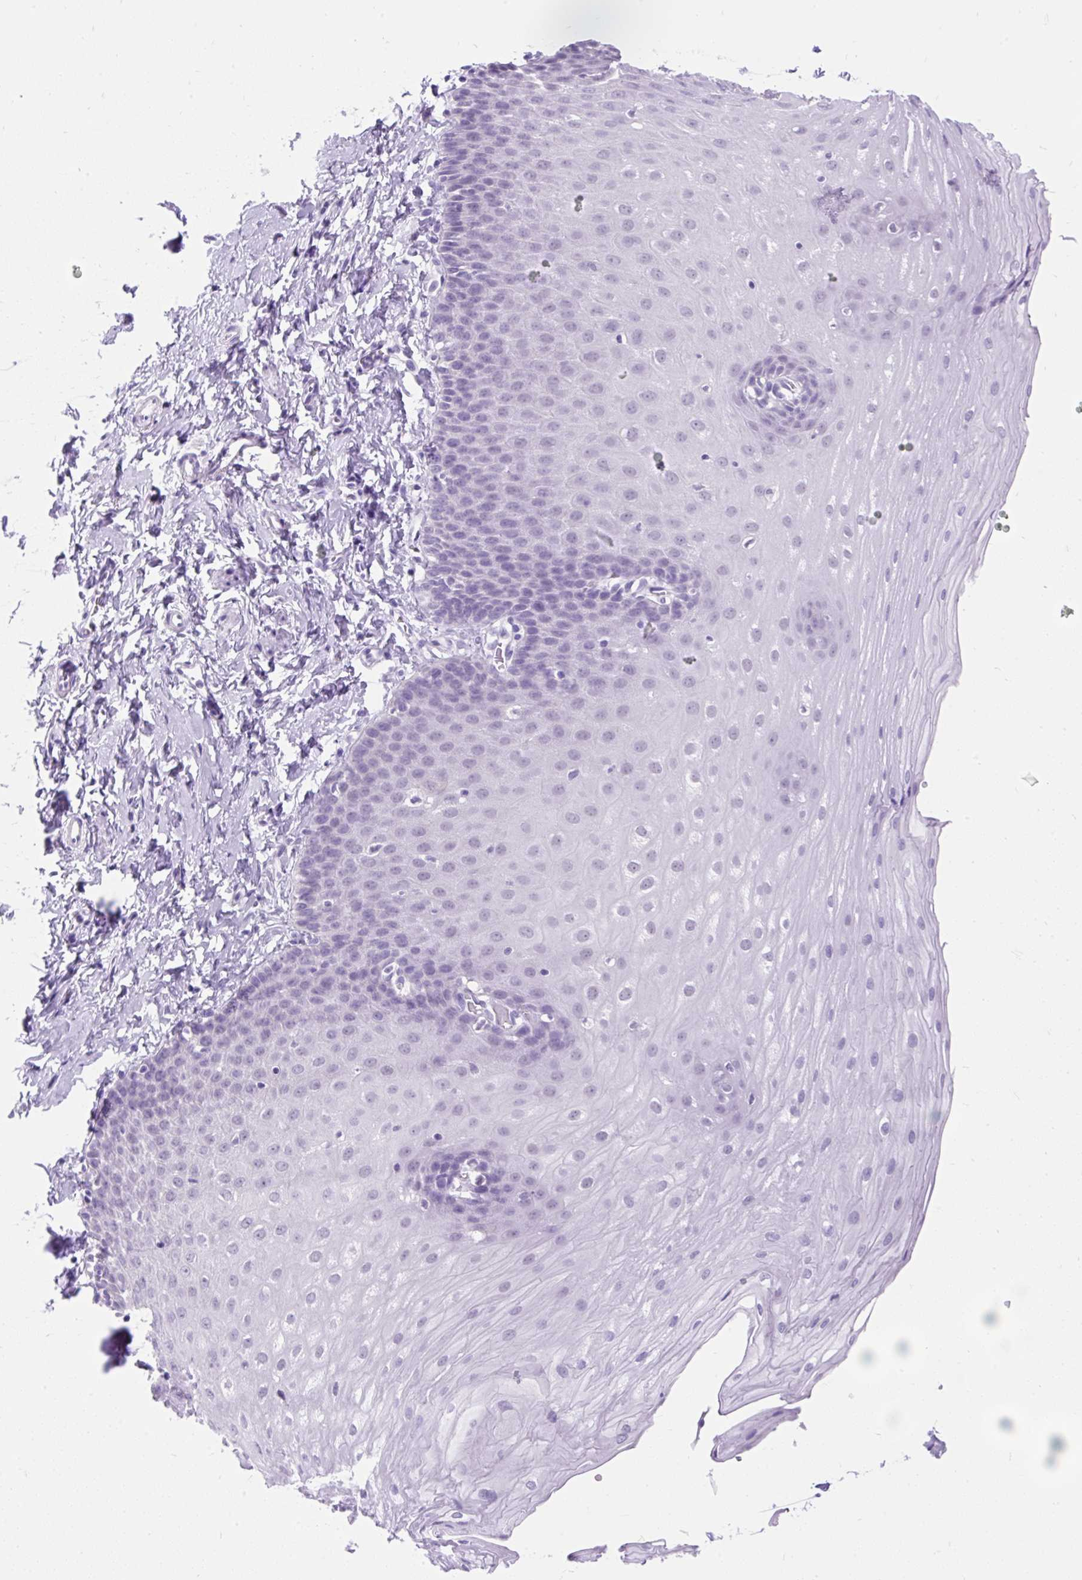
{"staining": {"intensity": "negative", "quantity": "none", "location": "none"}, "tissue": "esophagus", "cell_type": "Squamous epithelial cells", "image_type": "normal", "snomed": [{"axis": "morphology", "description": "Normal tissue, NOS"}, {"axis": "topography", "description": "Esophagus"}], "caption": "Immunohistochemistry micrograph of normal esophagus: human esophagus stained with DAB displays no significant protein positivity in squamous epithelial cells.", "gene": "SCGB1A1", "patient": {"sex": "male", "age": 70}}